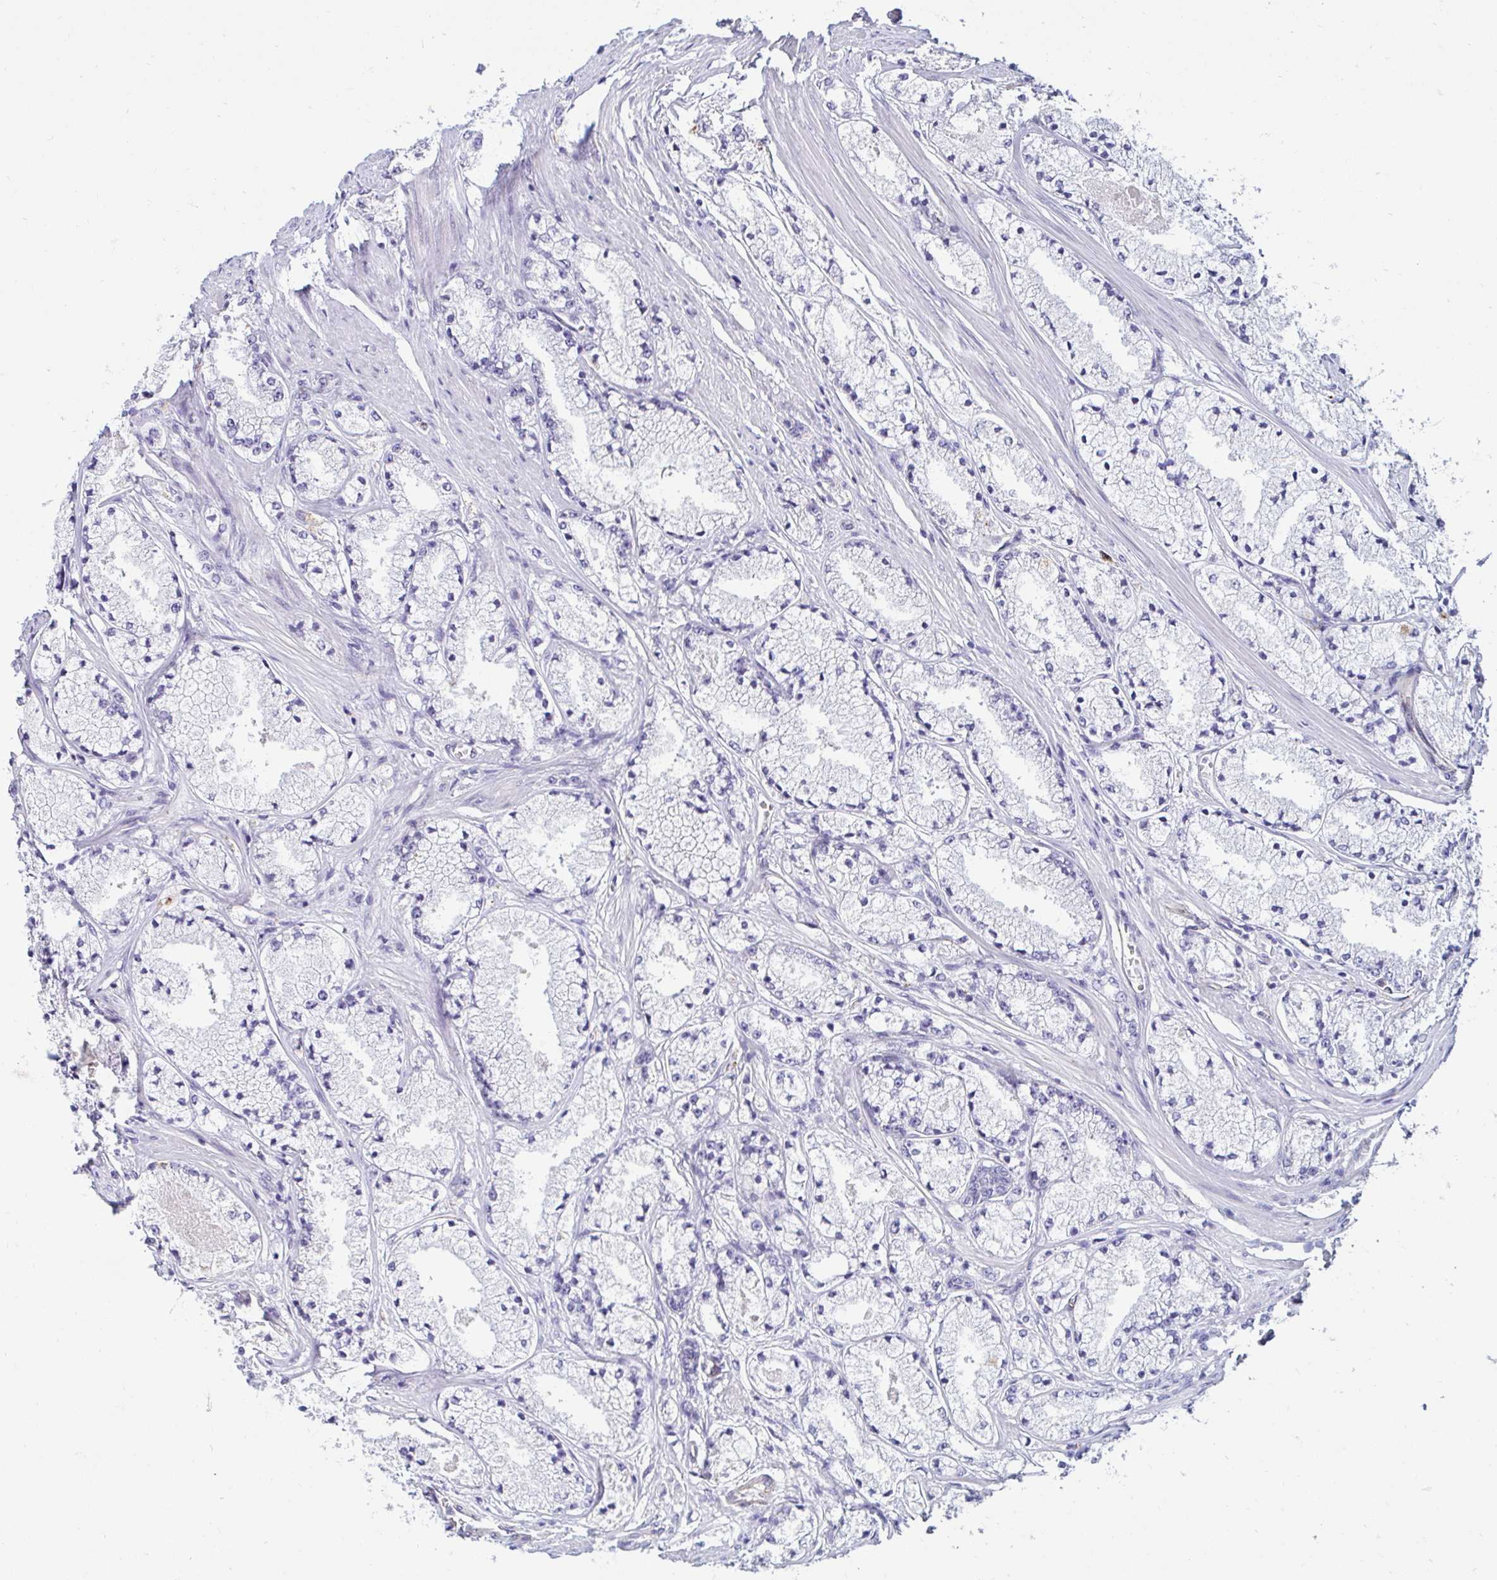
{"staining": {"intensity": "negative", "quantity": "none", "location": "none"}, "tissue": "prostate cancer", "cell_type": "Tumor cells", "image_type": "cancer", "snomed": [{"axis": "morphology", "description": "Adenocarcinoma, High grade"}, {"axis": "topography", "description": "Prostate"}], "caption": "The immunohistochemistry (IHC) histopathology image has no significant positivity in tumor cells of adenocarcinoma (high-grade) (prostate) tissue.", "gene": "ANKRD62", "patient": {"sex": "male", "age": 63}}